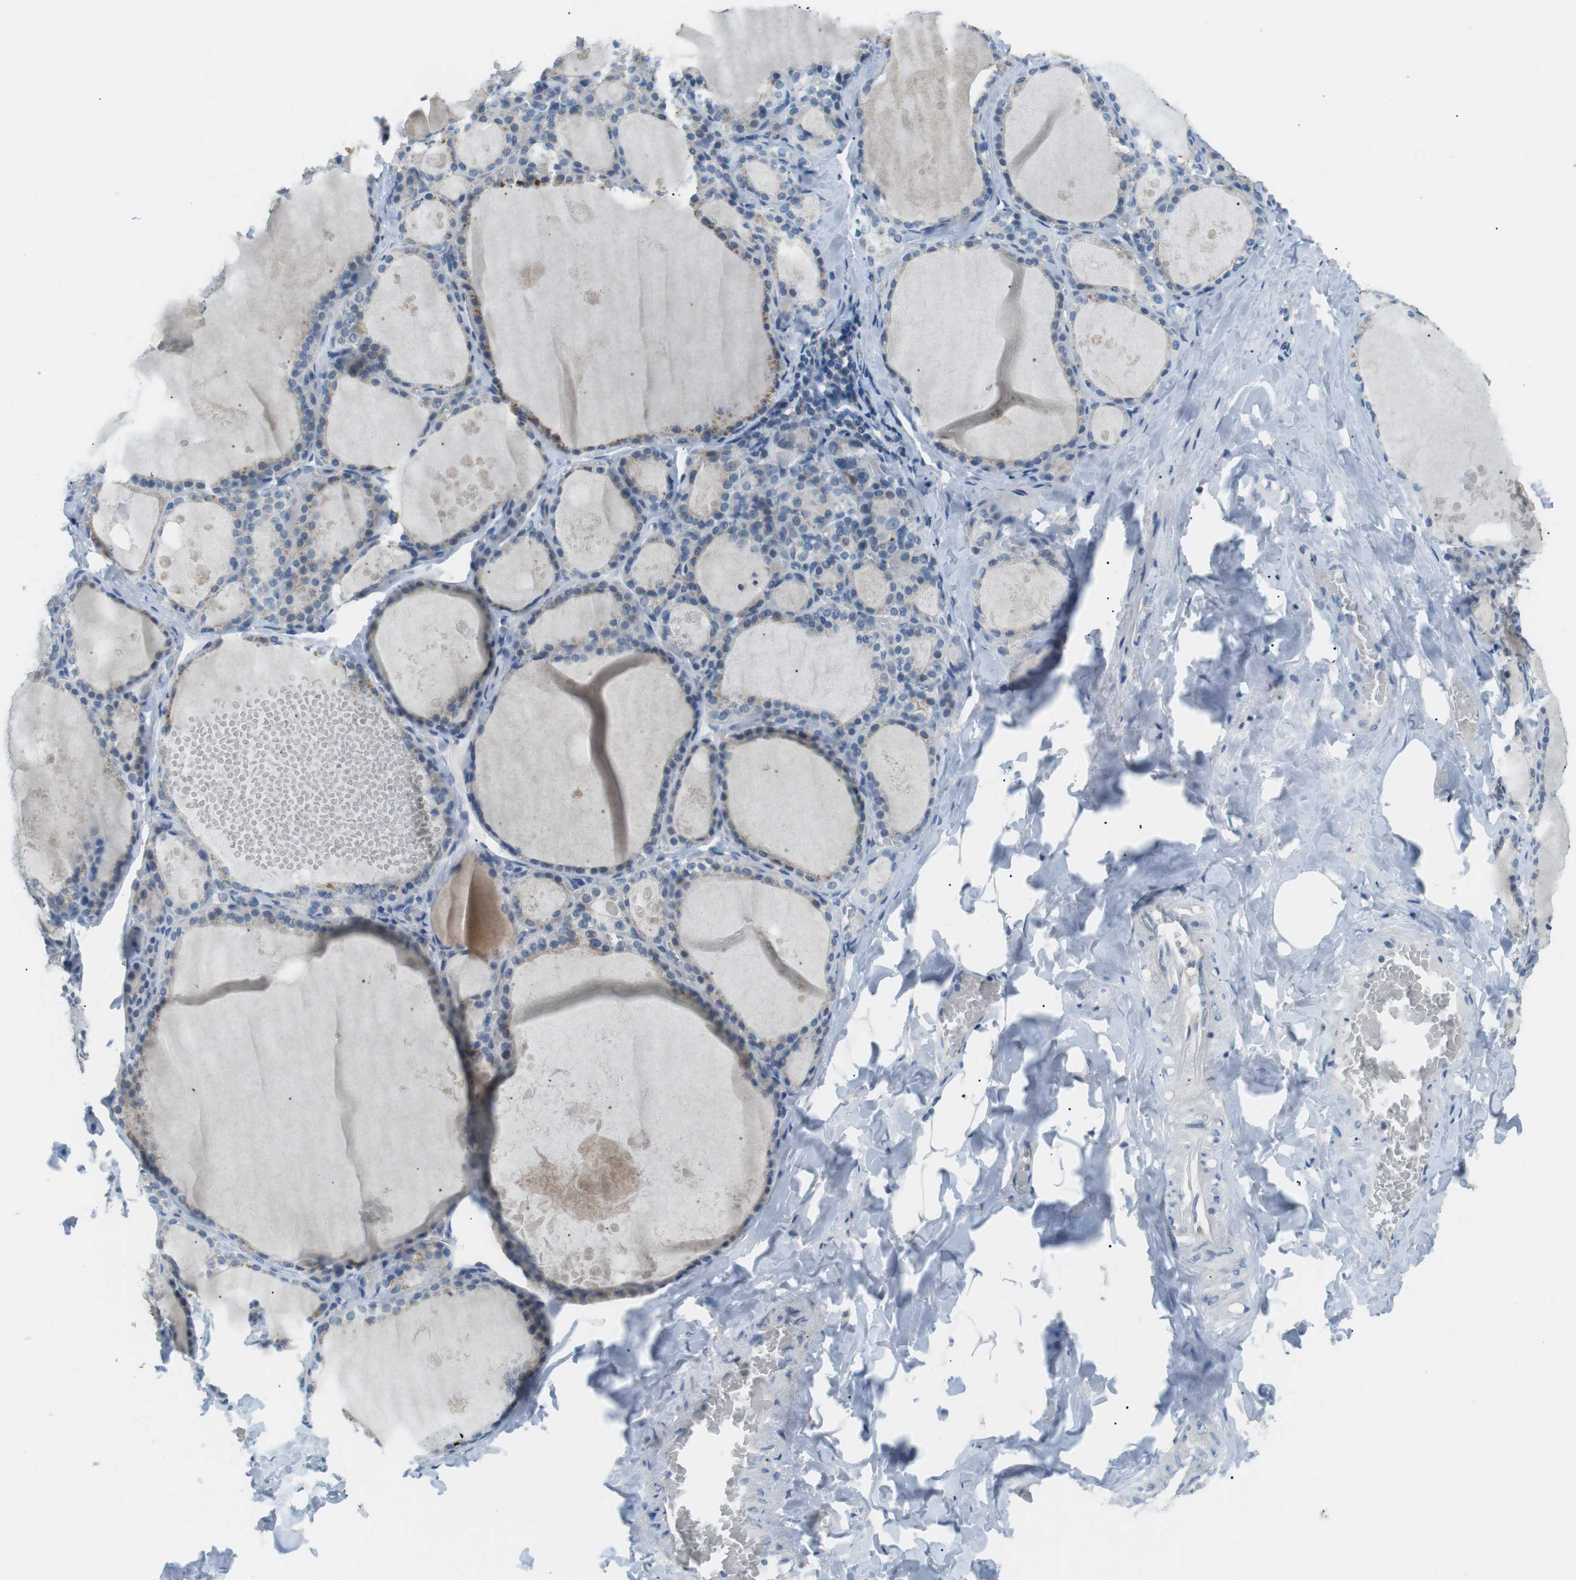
{"staining": {"intensity": "weak", "quantity": "<25%", "location": "cytoplasmic/membranous"}, "tissue": "thyroid gland", "cell_type": "Glandular cells", "image_type": "normal", "snomed": [{"axis": "morphology", "description": "Normal tissue, NOS"}, {"axis": "topography", "description": "Thyroid gland"}], "caption": "The immunohistochemistry (IHC) image has no significant positivity in glandular cells of thyroid gland.", "gene": "BACE1", "patient": {"sex": "male", "age": 56}}